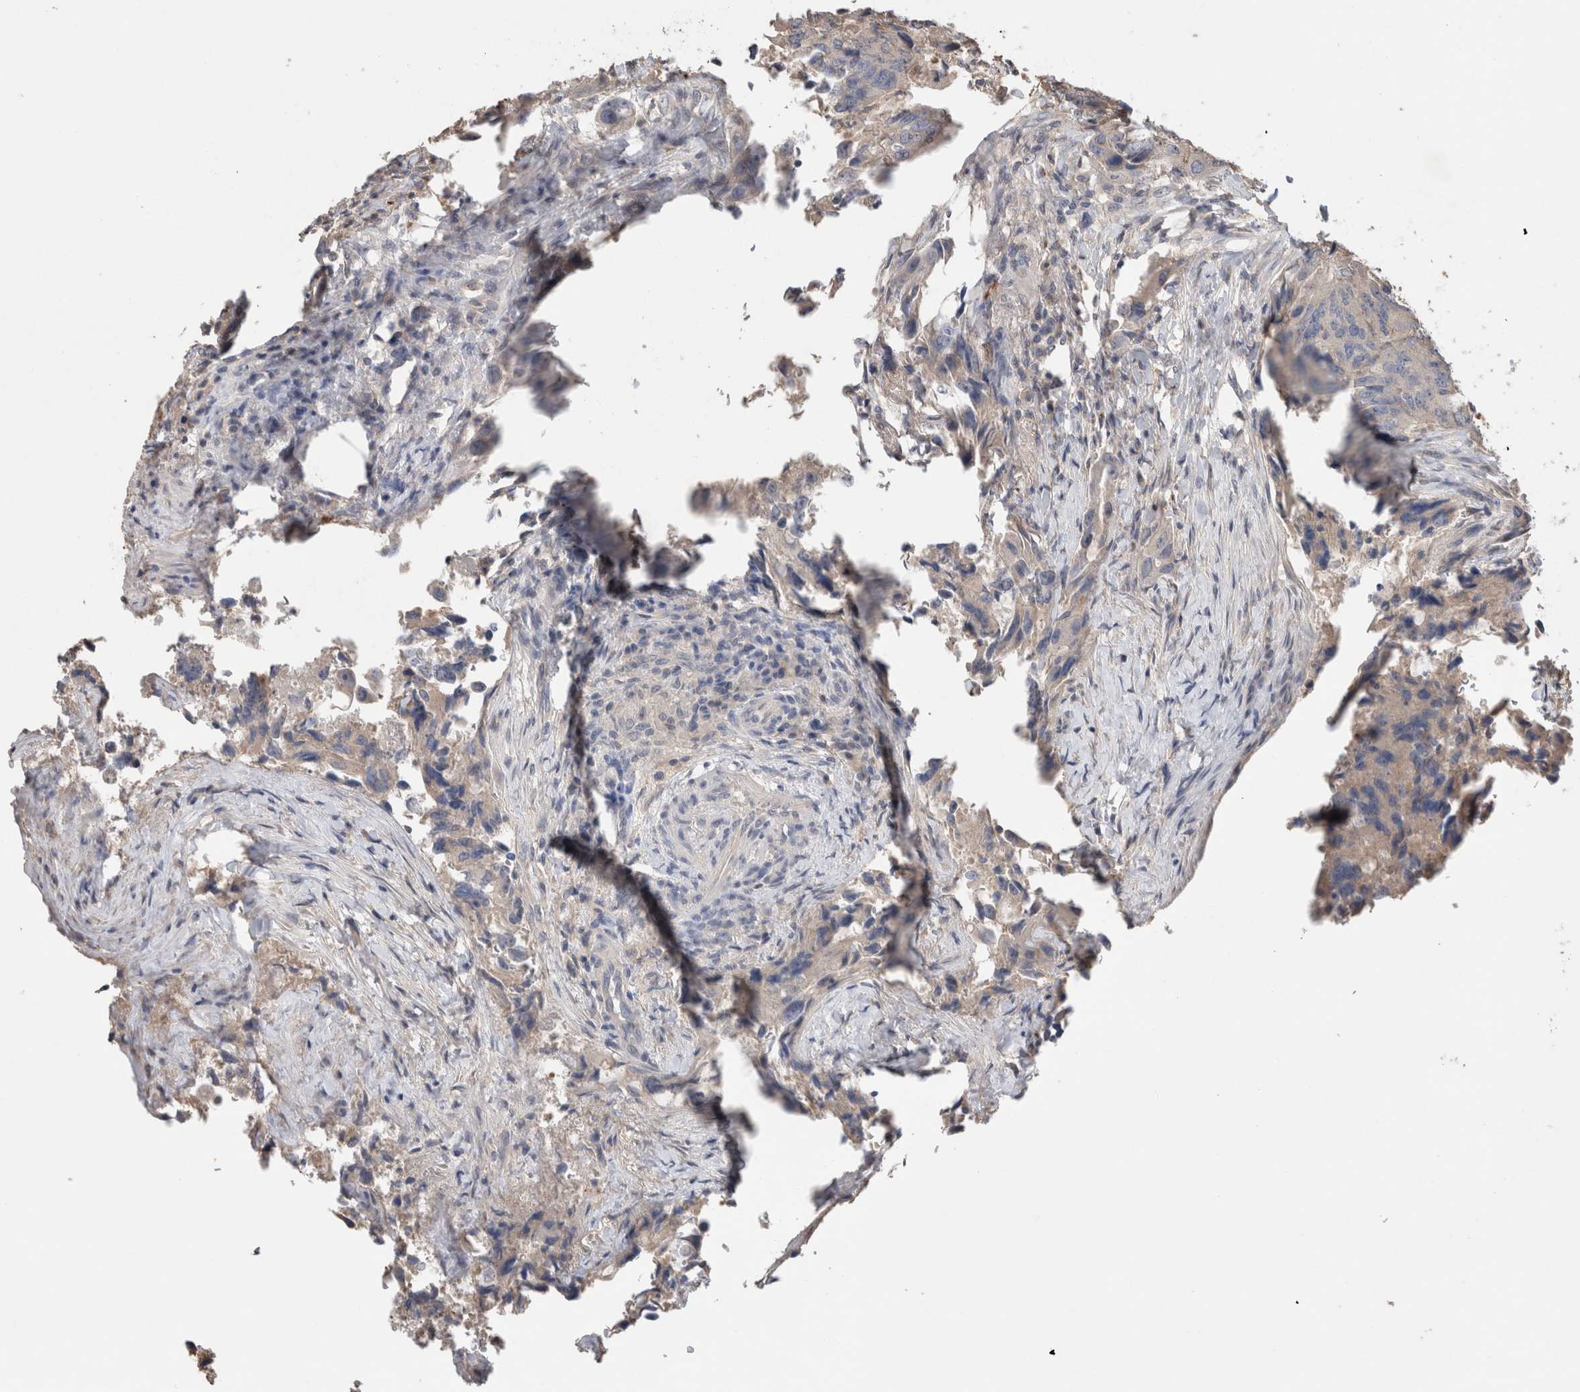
{"staining": {"intensity": "negative", "quantity": "none", "location": "none"}, "tissue": "colorectal cancer", "cell_type": "Tumor cells", "image_type": "cancer", "snomed": [{"axis": "morphology", "description": "Adenocarcinoma, NOS"}, {"axis": "topography", "description": "Colon"}], "caption": "Immunohistochemical staining of human colorectal cancer (adenocarcinoma) reveals no significant staining in tumor cells.", "gene": "TRIM5", "patient": {"sex": "male", "age": 71}}